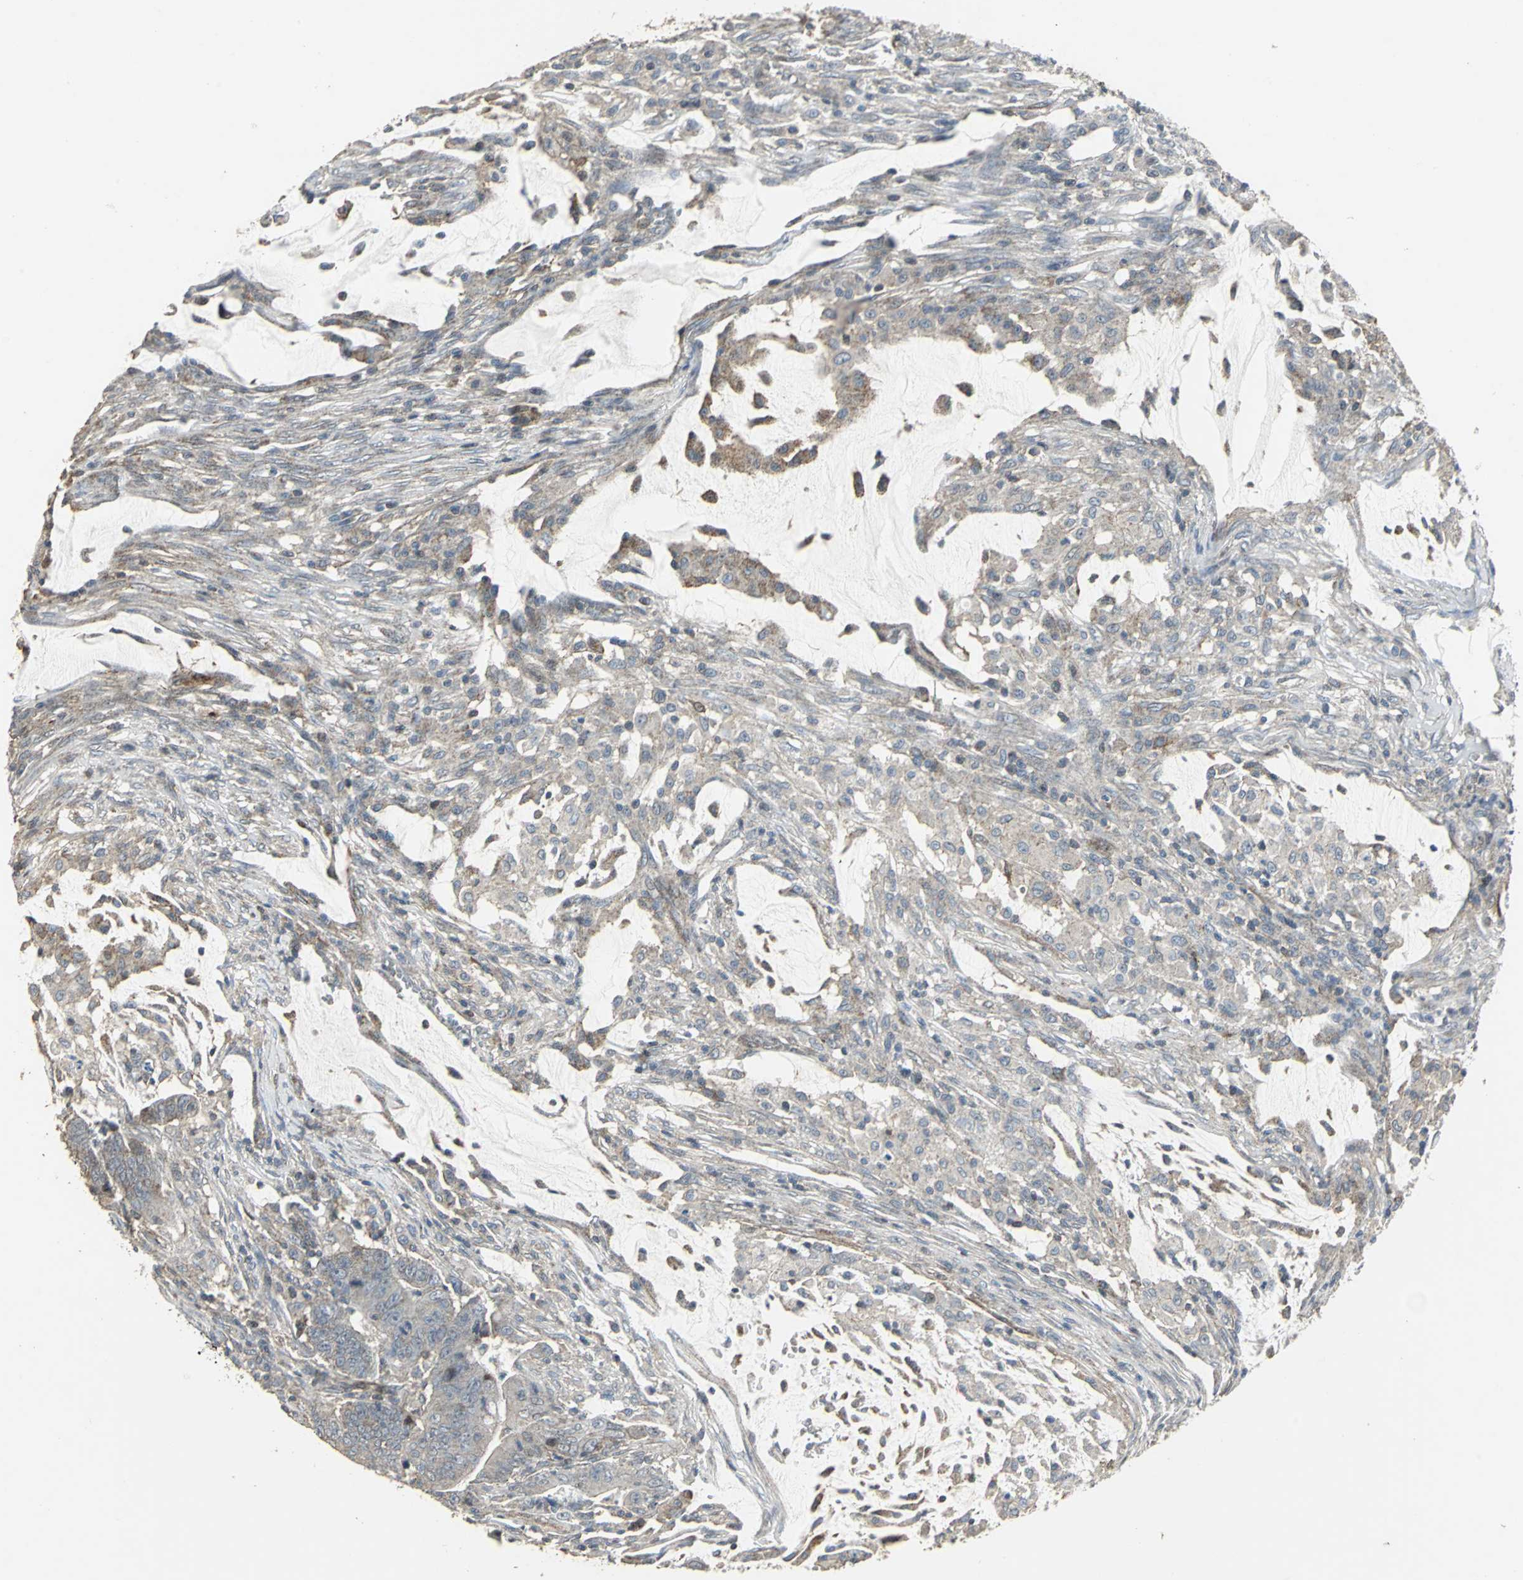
{"staining": {"intensity": "weak", "quantity": "25%-75%", "location": "cytoplasmic/membranous"}, "tissue": "colorectal cancer", "cell_type": "Tumor cells", "image_type": "cancer", "snomed": [{"axis": "morphology", "description": "Adenocarcinoma, NOS"}, {"axis": "topography", "description": "Colon"}], "caption": "Approximately 25%-75% of tumor cells in adenocarcinoma (colorectal) show weak cytoplasmic/membranous protein expression as visualized by brown immunohistochemical staining.", "gene": "DNAJB4", "patient": {"sex": "male", "age": 45}}